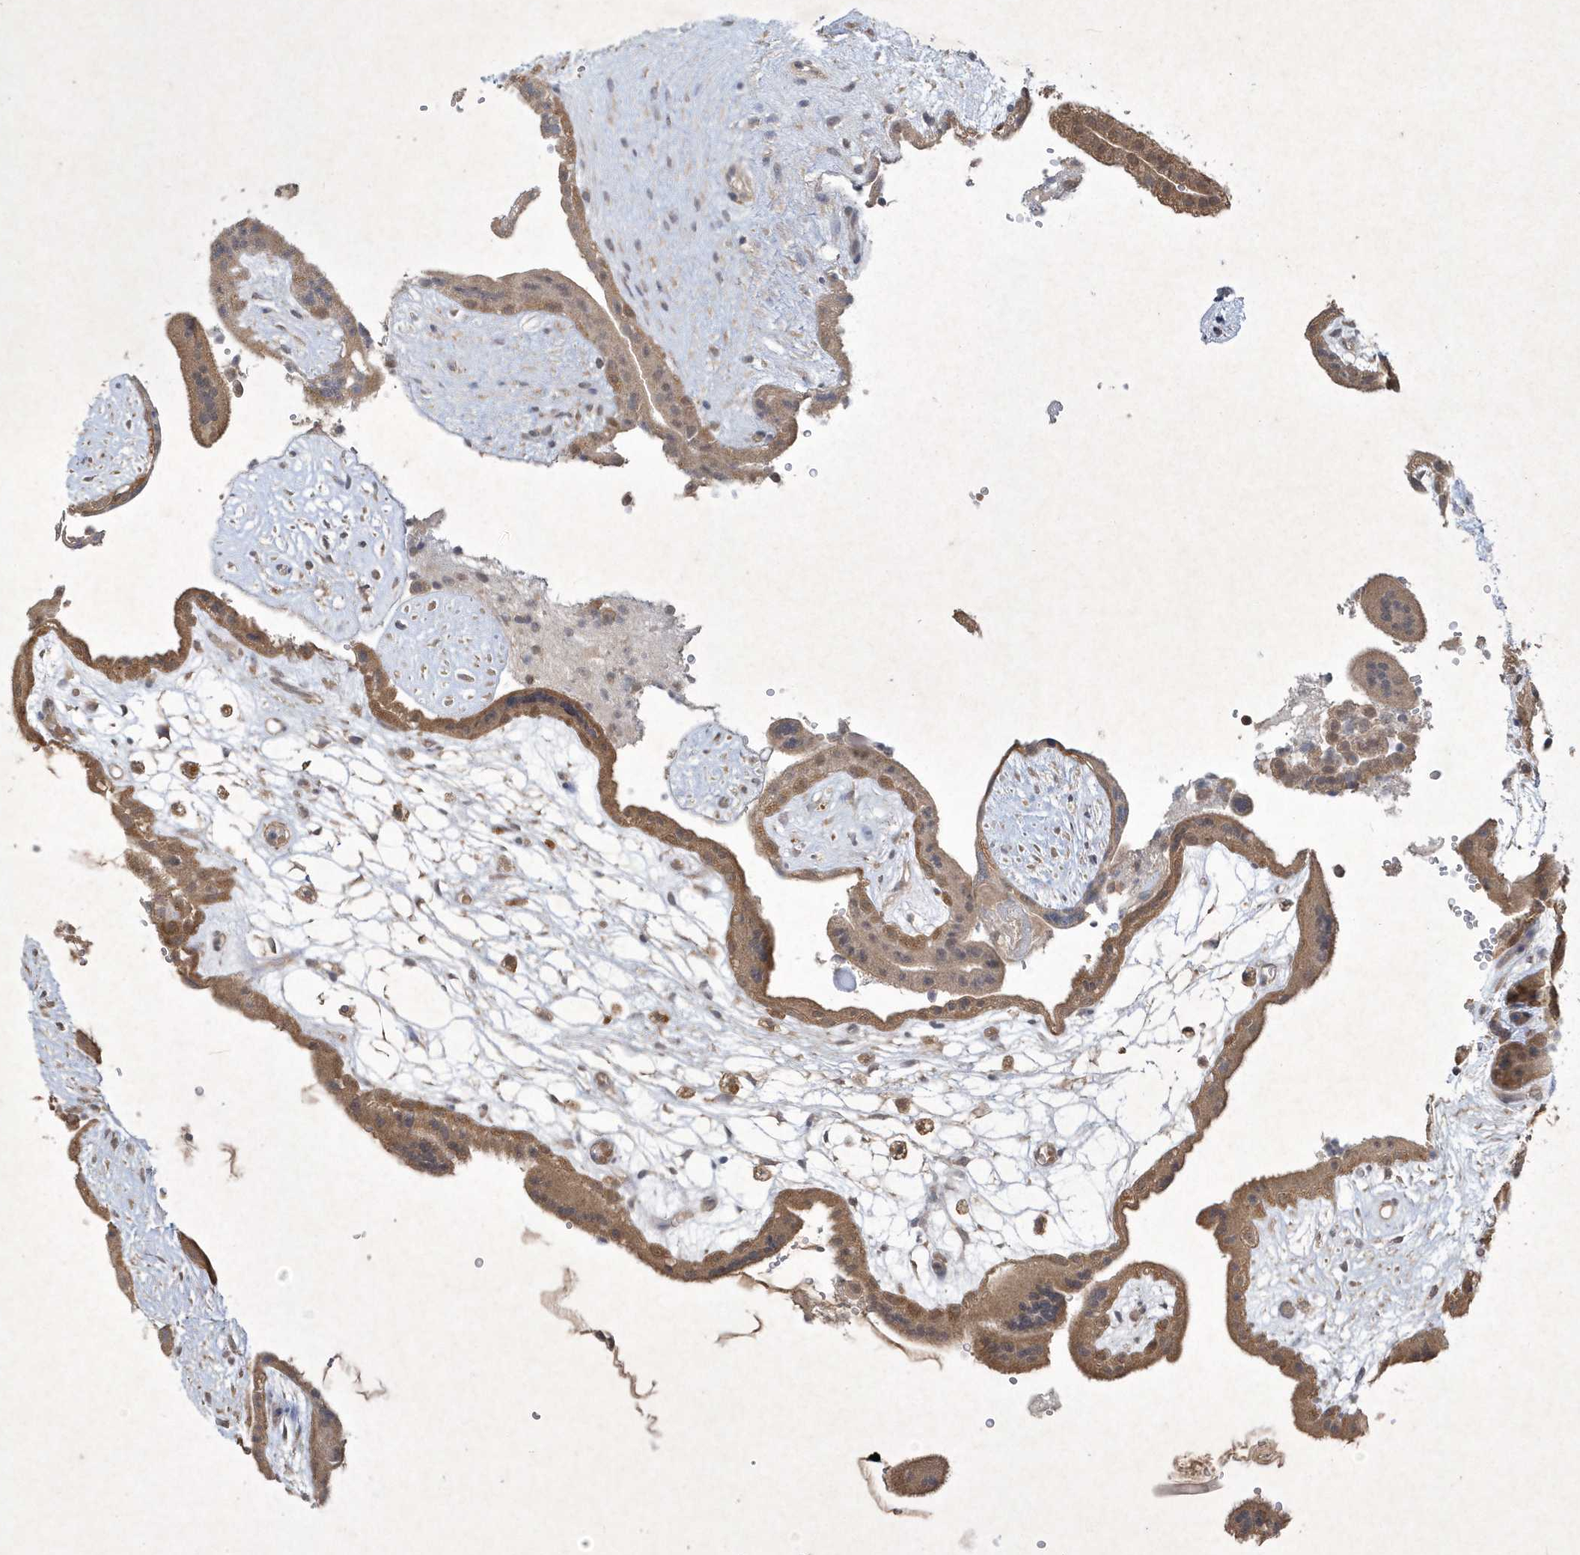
{"staining": {"intensity": "weak", "quantity": ">75%", "location": "cytoplasmic/membranous,nuclear"}, "tissue": "placenta", "cell_type": "Decidual cells", "image_type": "normal", "snomed": [{"axis": "morphology", "description": "Normal tissue, NOS"}, {"axis": "topography", "description": "Placenta"}], "caption": "Protein staining of unremarkable placenta displays weak cytoplasmic/membranous,nuclear expression in about >75% of decidual cells.", "gene": "AKR7A2", "patient": {"sex": "female", "age": 18}}